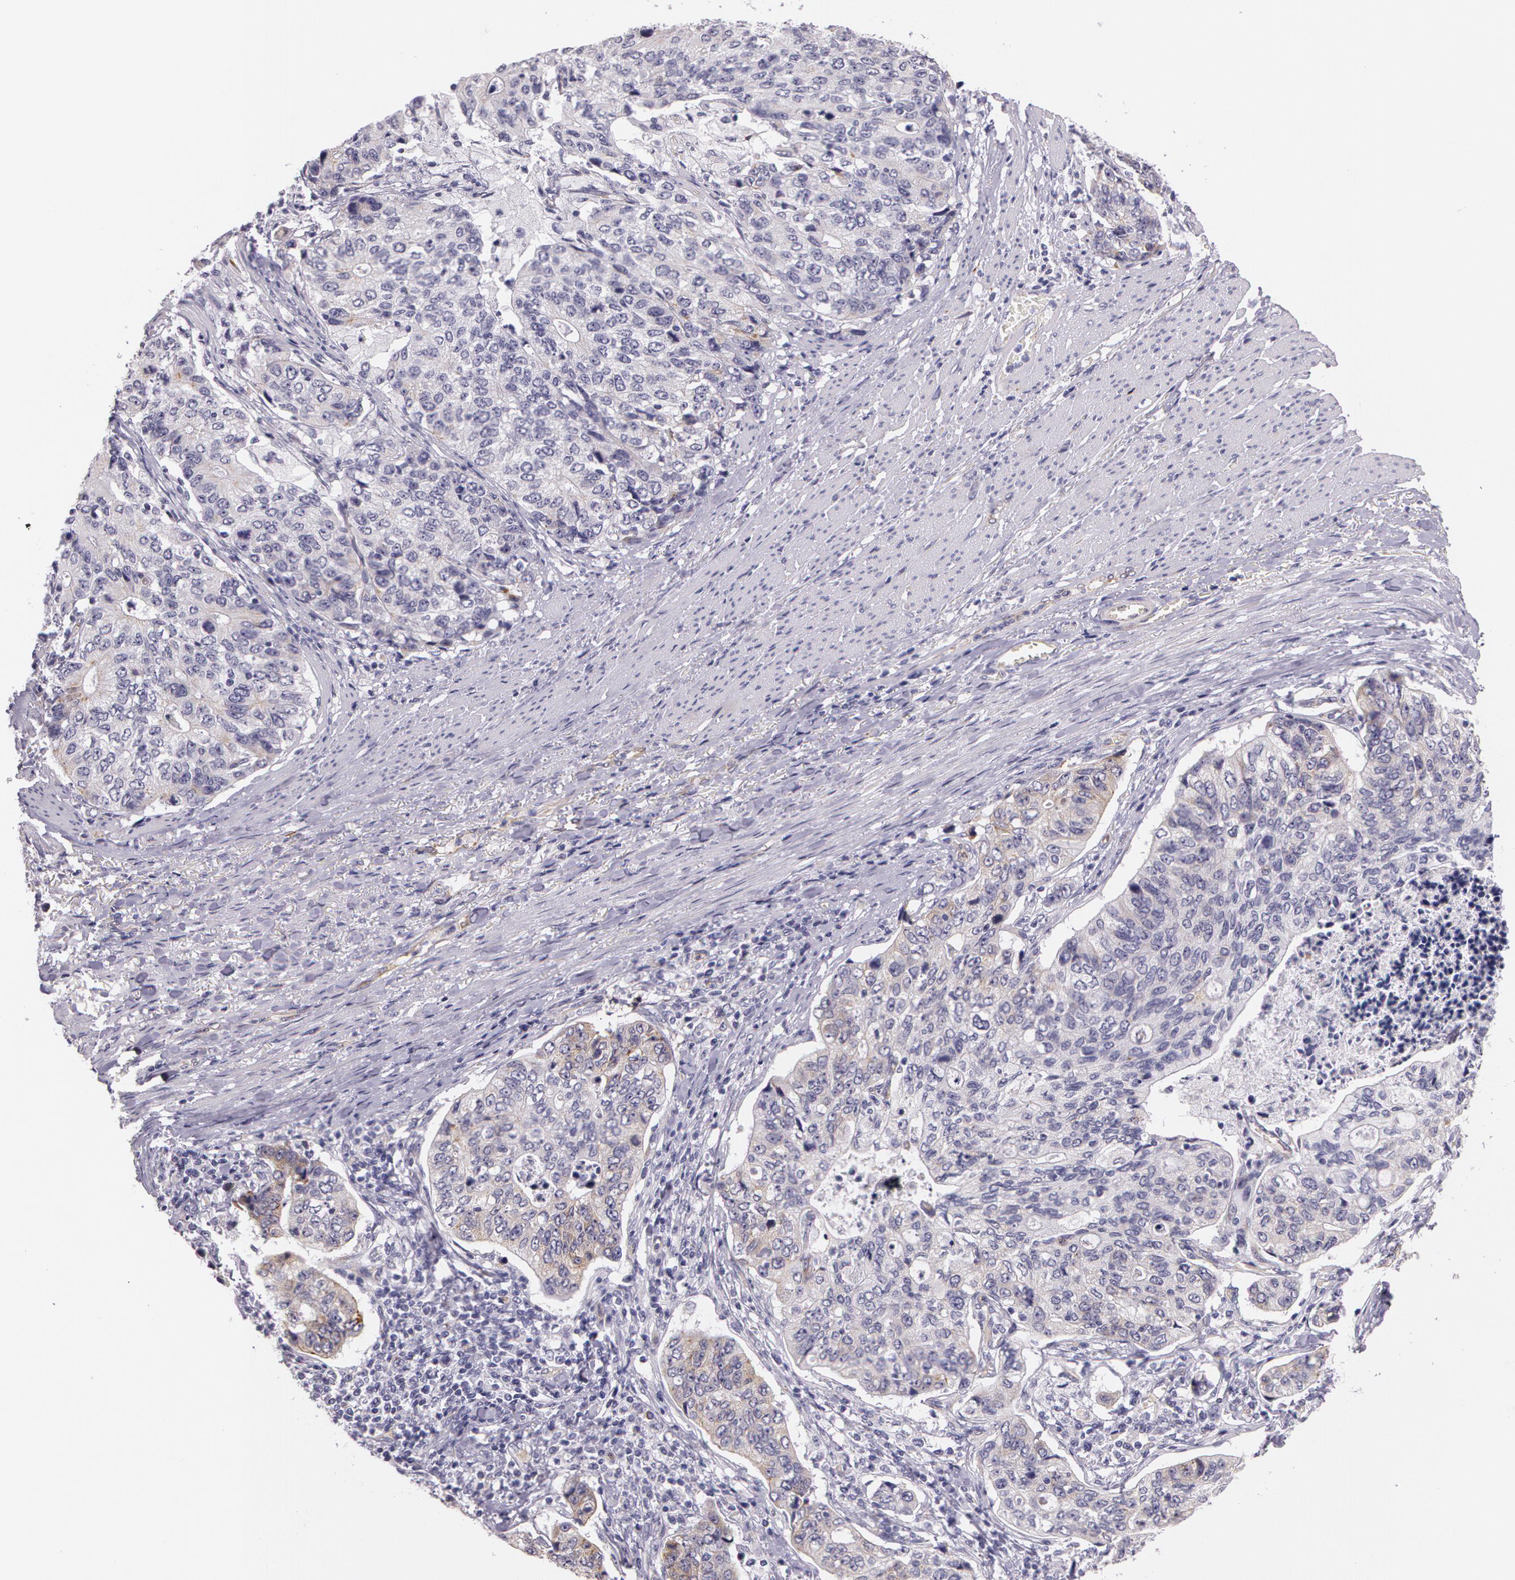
{"staining": {"intensity": "moderate", "quantity": "25%-75%", "location": "cytoplasmic/membranous"}, "tissue": "stomach cancer", "cell_type": "Tumor cells", "image_type": "cancer", "snomed": [{"axis": "morphology", "description": "Adenocarcinoma, NOS"}, {"axis": "topography", "description": "Esophagus"}, {"axis": "topography", "description": "Stomach"}], "caption": "Brown immunohistochemical staining in human stomach adenocarcinoma exhibits moderate cytoplasmic/membranous expression in about 25%-75% of tumor cells.", "gene": "APP", "patient": {"sex": "male", "age": 74}}